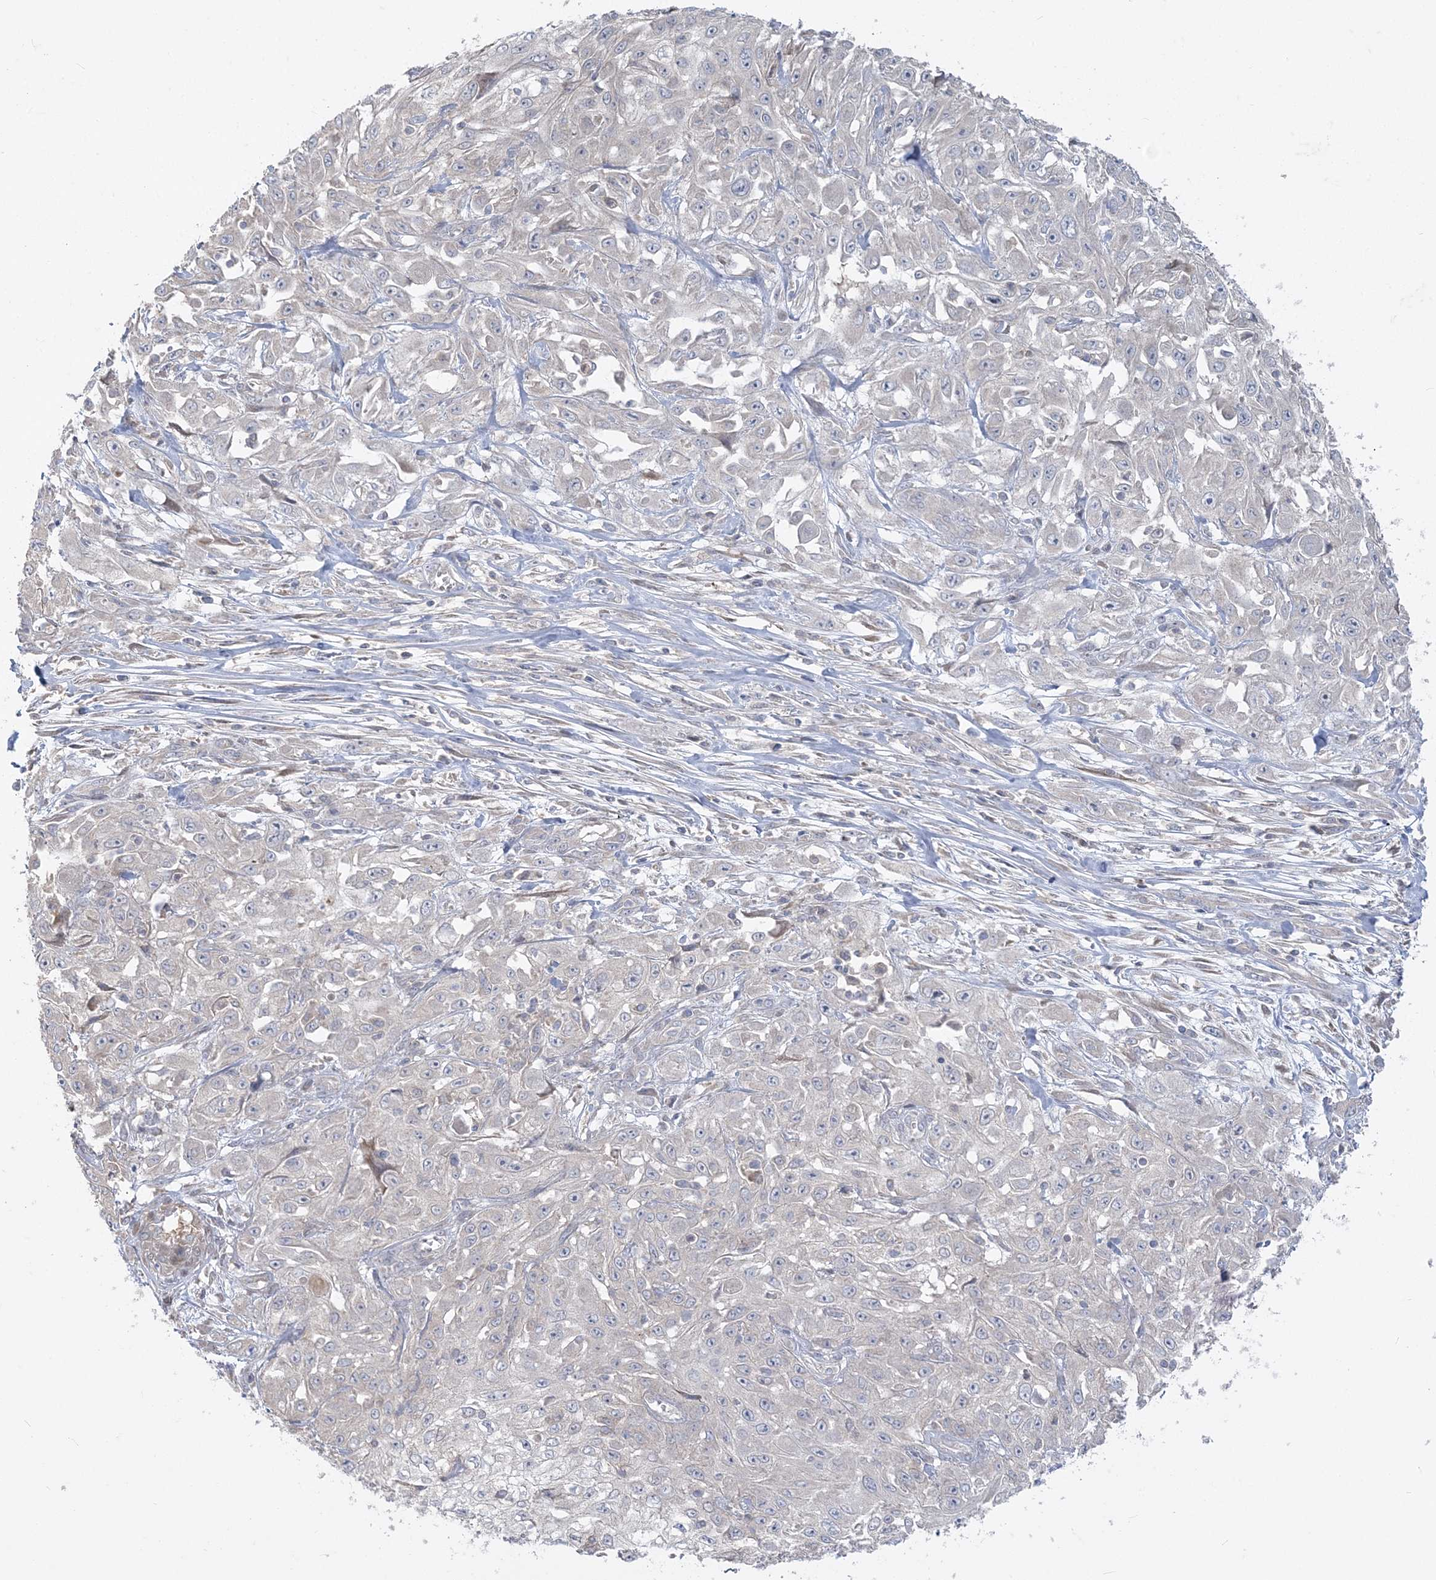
{"staining": {"intensity": "negative", "quantity": "none", "location": "none"}, "tissue": "skin cancer", "cell_type": "Tumor cells", "image_type": "cancer", "snomed": [{"axis": "morphology", "description": "Squamous cell carcinoma, NOS"}, {"axis": "morphology", "description": "Squamous cell carcinoma, metastatic, NOS"}, {"axis": "topography", "description": "Skin"}, {"axis": "topography", "description": "Lymph node"}], "caption": "This micrograph is of squamous cell carcinoma (skin) stained with IHC to label a protein in brown with the nuclei are counter-stained blue. There is no positivity in tumor cells. Nuclei are stained in blue.", "gene": "ZC3H6", "patient": {"sex": "male", "age": 75}}